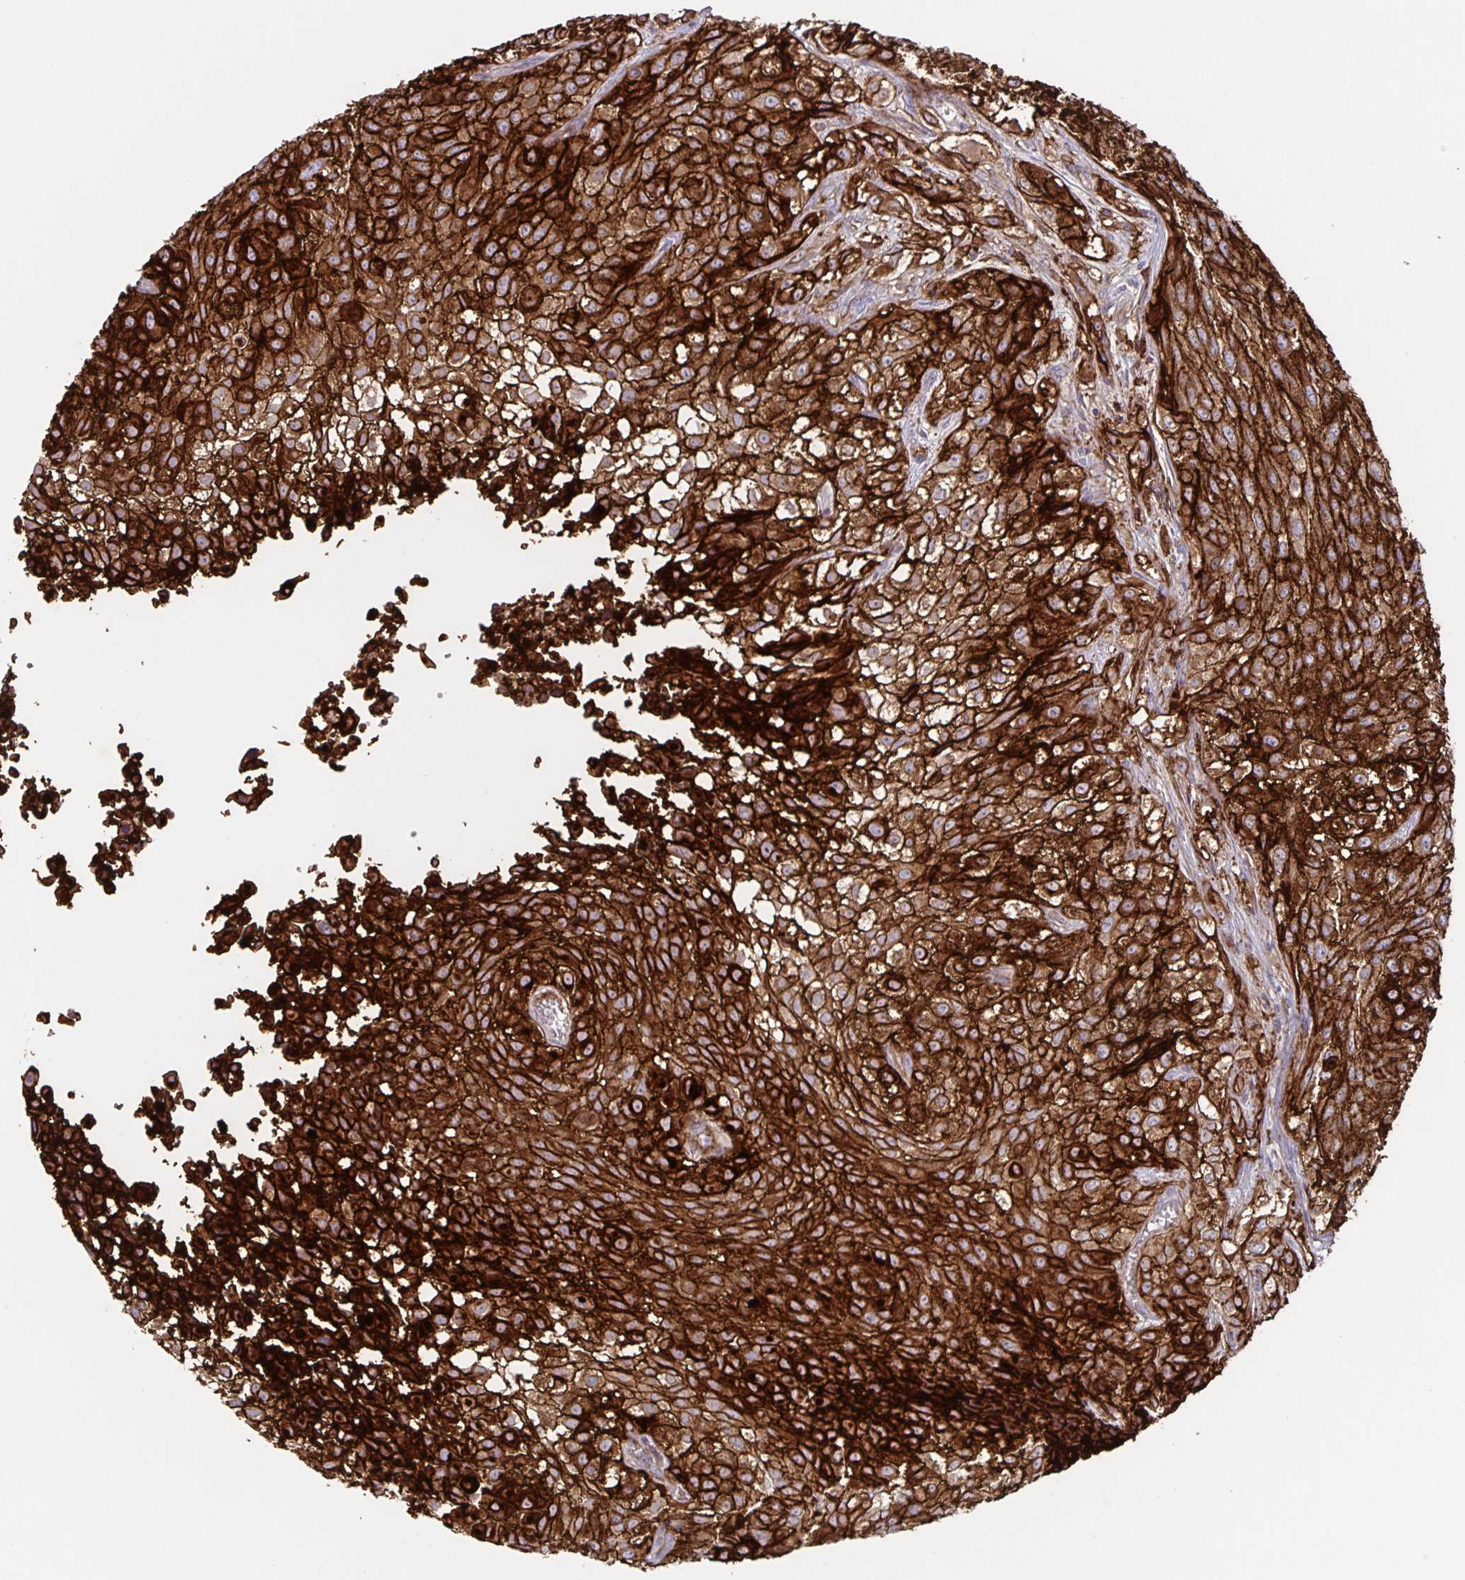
{"staining": {"intensity": "strong", "quantity": ">75%", "location": "cytoplasmic/membranous"}, "tissue": "urothelial cancer", "cell_type": "Tumor cells", "image_type": "cancer", "snomed": [{"axis": "morphology", "description": "Urothelial carcinoma, High grade"}, {"axis": "topography", "description": "Urinary bladder"}], "caption": "This histopathology image exhibits immunohistochemistry staining of high-grade urothelial carcinoma, with high strong cytoplasmic/membranous positivity in approximately >75% of tumor cells.", "gene": "ITGA2", "patient": {"sex": "male", "age": 56}}